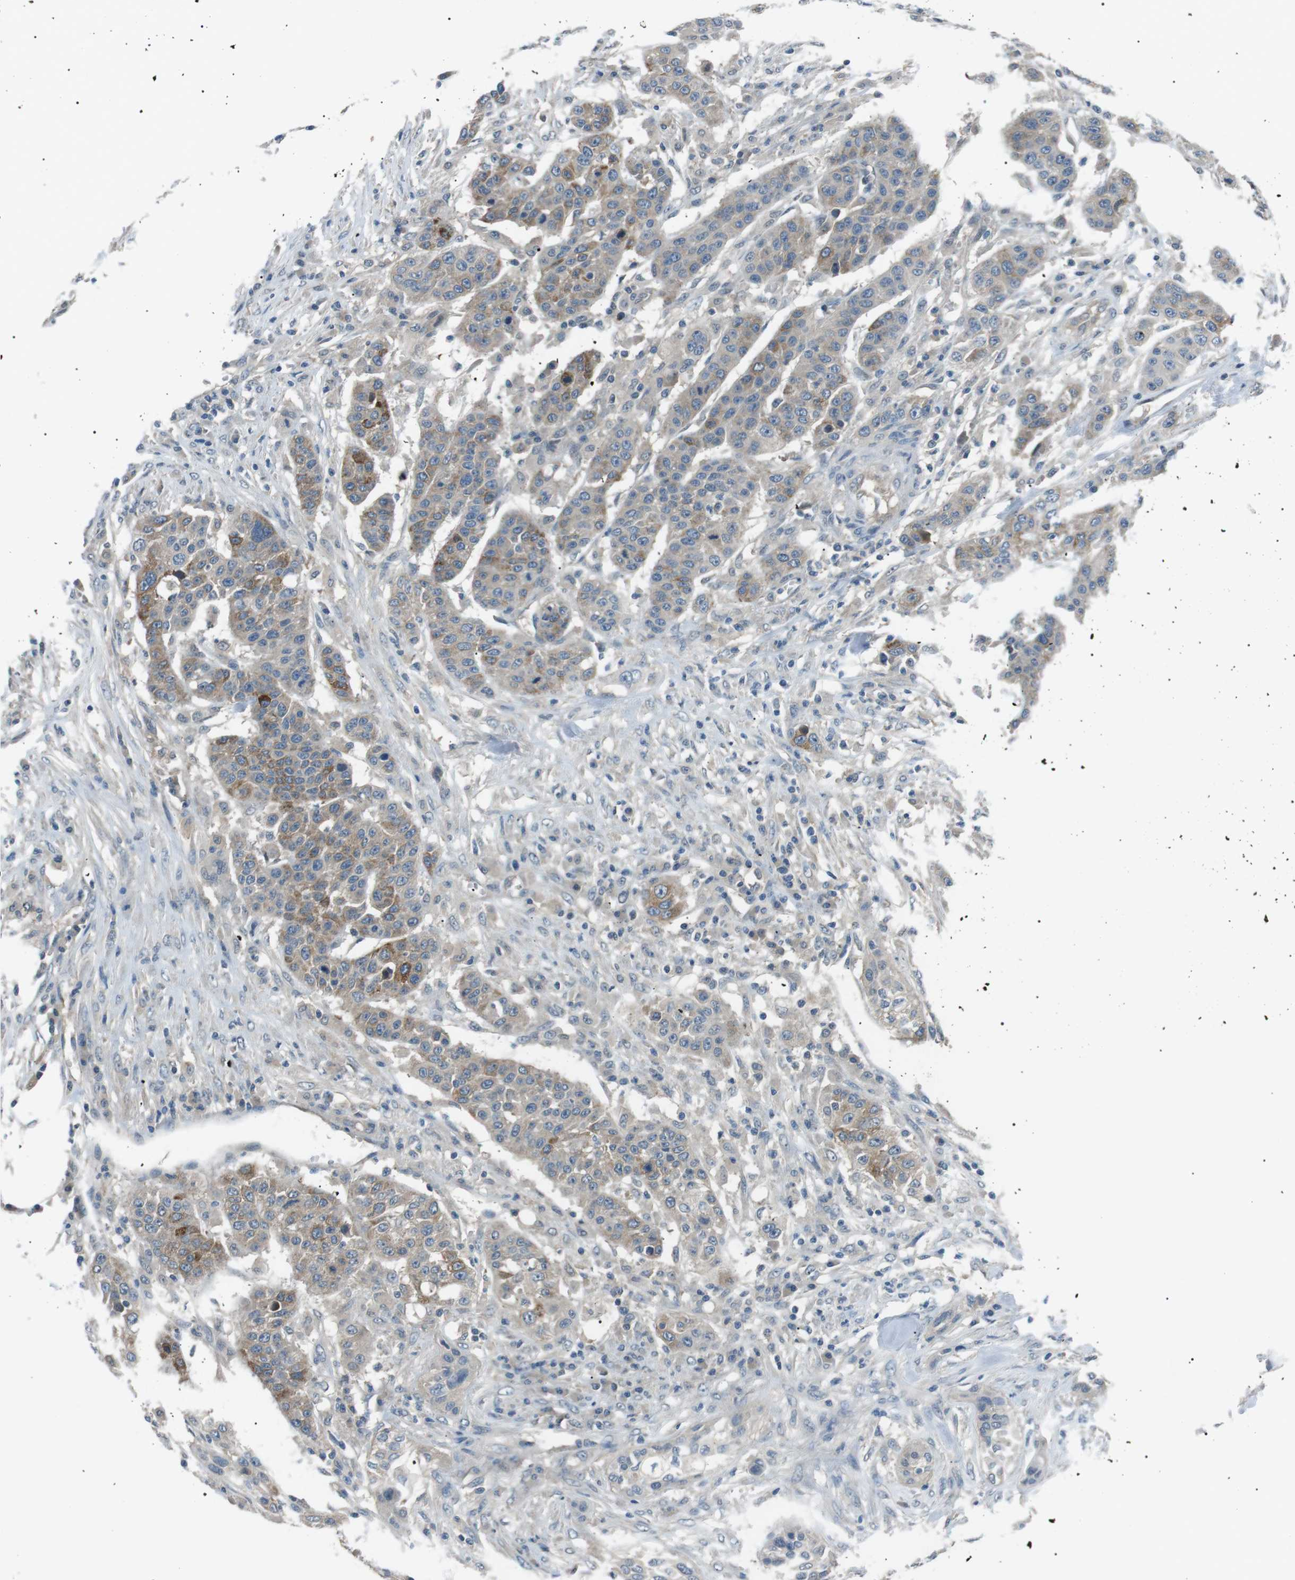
{"staining": {"intensity": "moderate", "quantity": "<25%", "location": "cytoplasmic/membranous"}, "tissue": "urothelial cancer", "cell_type": "Tumor cells", "image_type": "cancer", "snomed": [{"axis": "morphology", "description": "Urothelial carcinoma, High grade"}, {"axis": "topography", "description": "Urinary bladder"}], "caption": "Immunohistochemical staining of human urothelial cancer shows moderate cytoplasmic/membranous protein positivity in about <25% of tumor cells. (DAB (3,3'-diaminobenzidine) IHC, brown staining for protein, blue staining for nuclei).", "gene": "CDH26", "patient": {"sex": "male", "age": 74}}